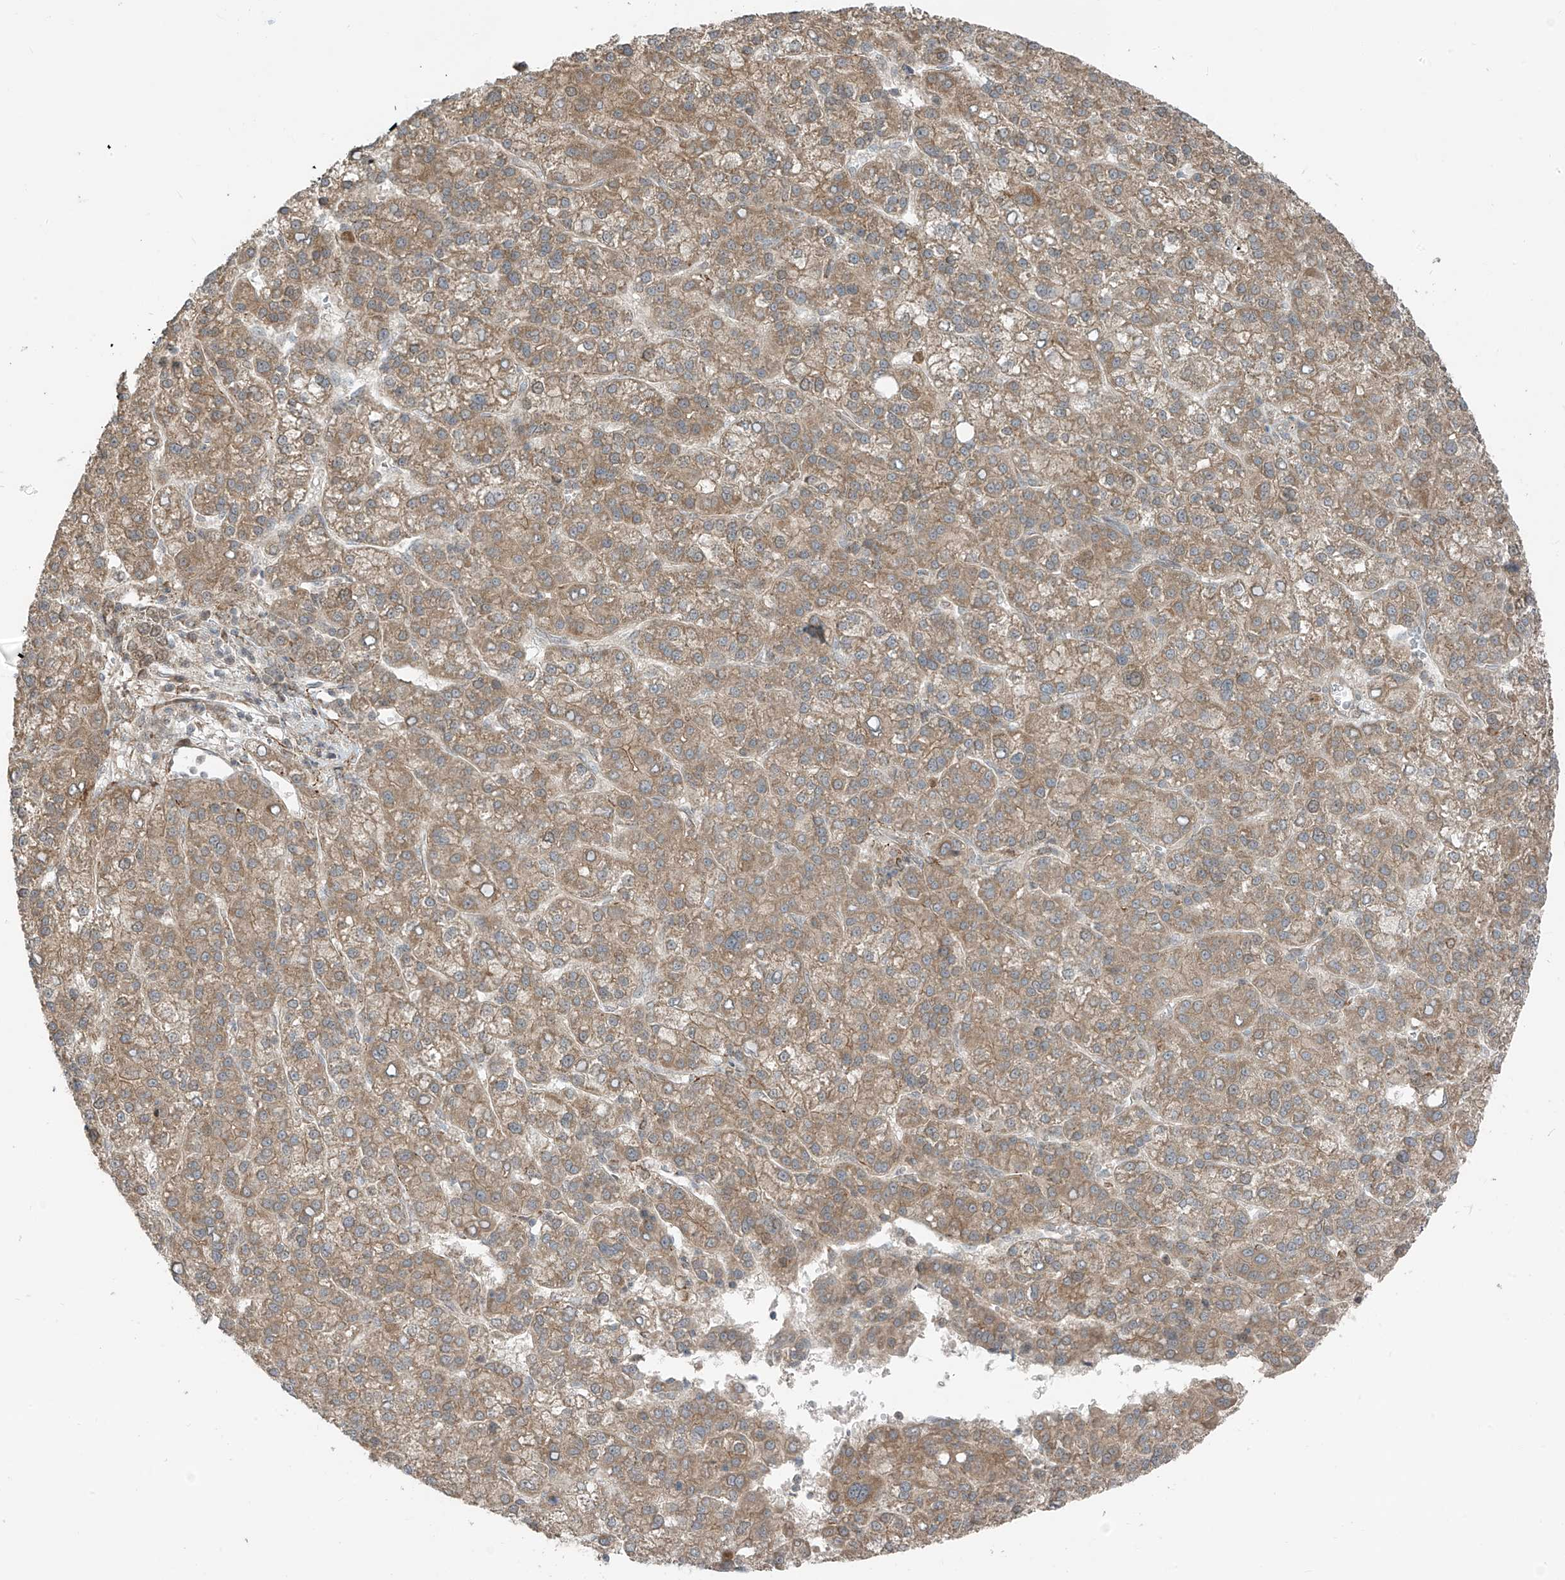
{"staining": {"intensity": "weak", "quantity": ">75%", "location": "cytoplasmic/membranous"}, "tissue": "liver cancer", "cell_type": "Tumor cells", "image_type": "cancer", "snomed": [{"axis": "morphology", "description": "Carcinoma, Hepatocellular, NOS"}, {"axis": "topography", "description": "Liver"}], "caption": "A micrograph of human liver hepatocellular carcinoma stained for a protein demonstrates weak cytoplasmic/membranous brown staining in tumor cells.", "gene": "PDE11A", "patient": {"sex": "female", "age": 58}}